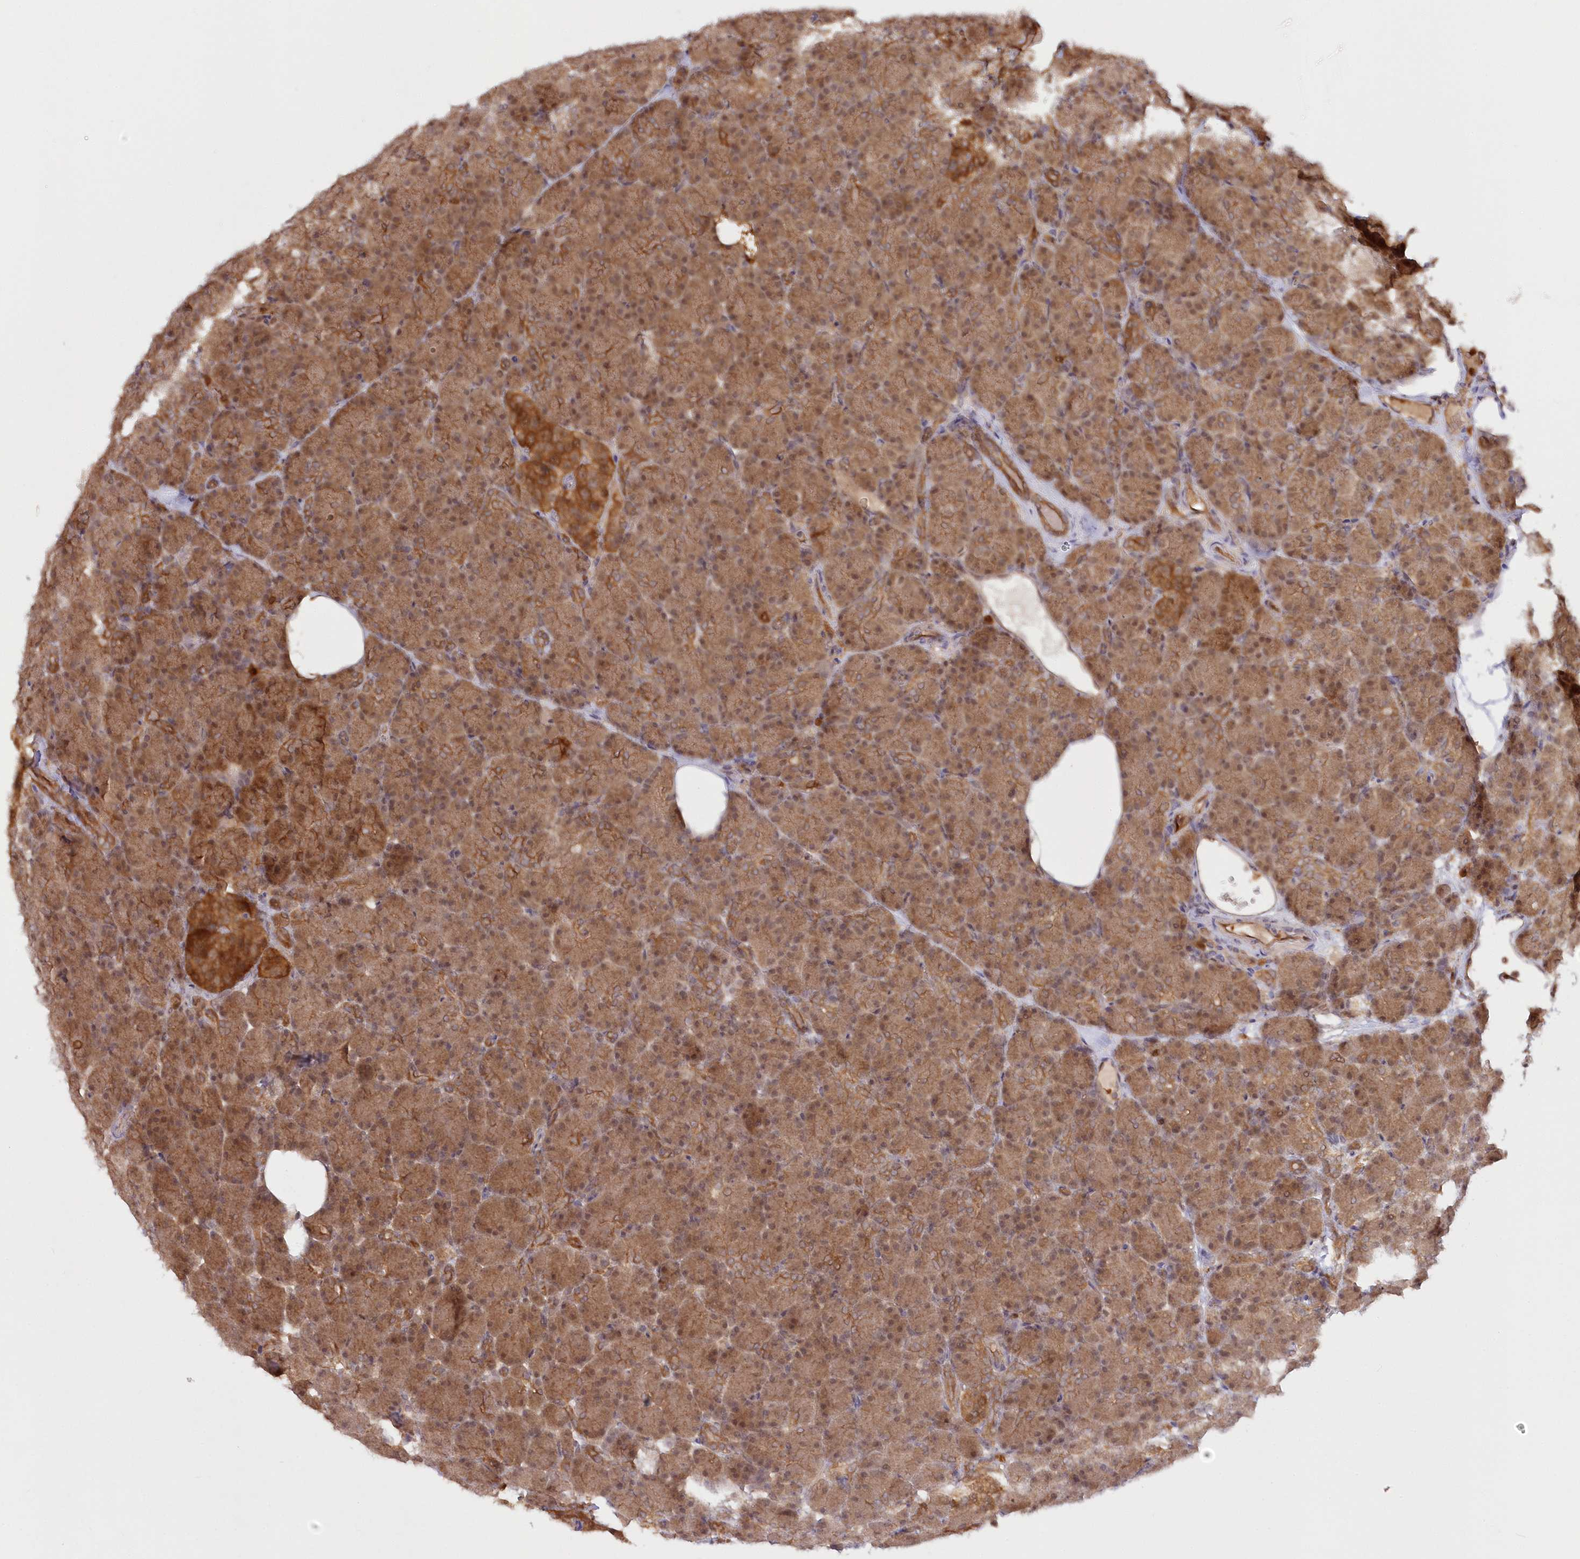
{"staining": {"intensity": "moderate", "quantity": ">75%", "location": "cytoplasmic/membranous"}, "tissue": "pancreas", "cell_type": "Exocrine glandular cells", "image_type": "normal", "snomed": [{"axis": "morphology", "description": "Normal tissue, NOS"}, {"axis": "topography", "description": "Pancreas"}], "caption": "A histopathology image of pancreas stained for a protein displays moderate cytoplasmic/membranous brown staining in exocrine glandular cells.", "gene": "GBE1", "patient": {"sex": "female", "age": 43}}